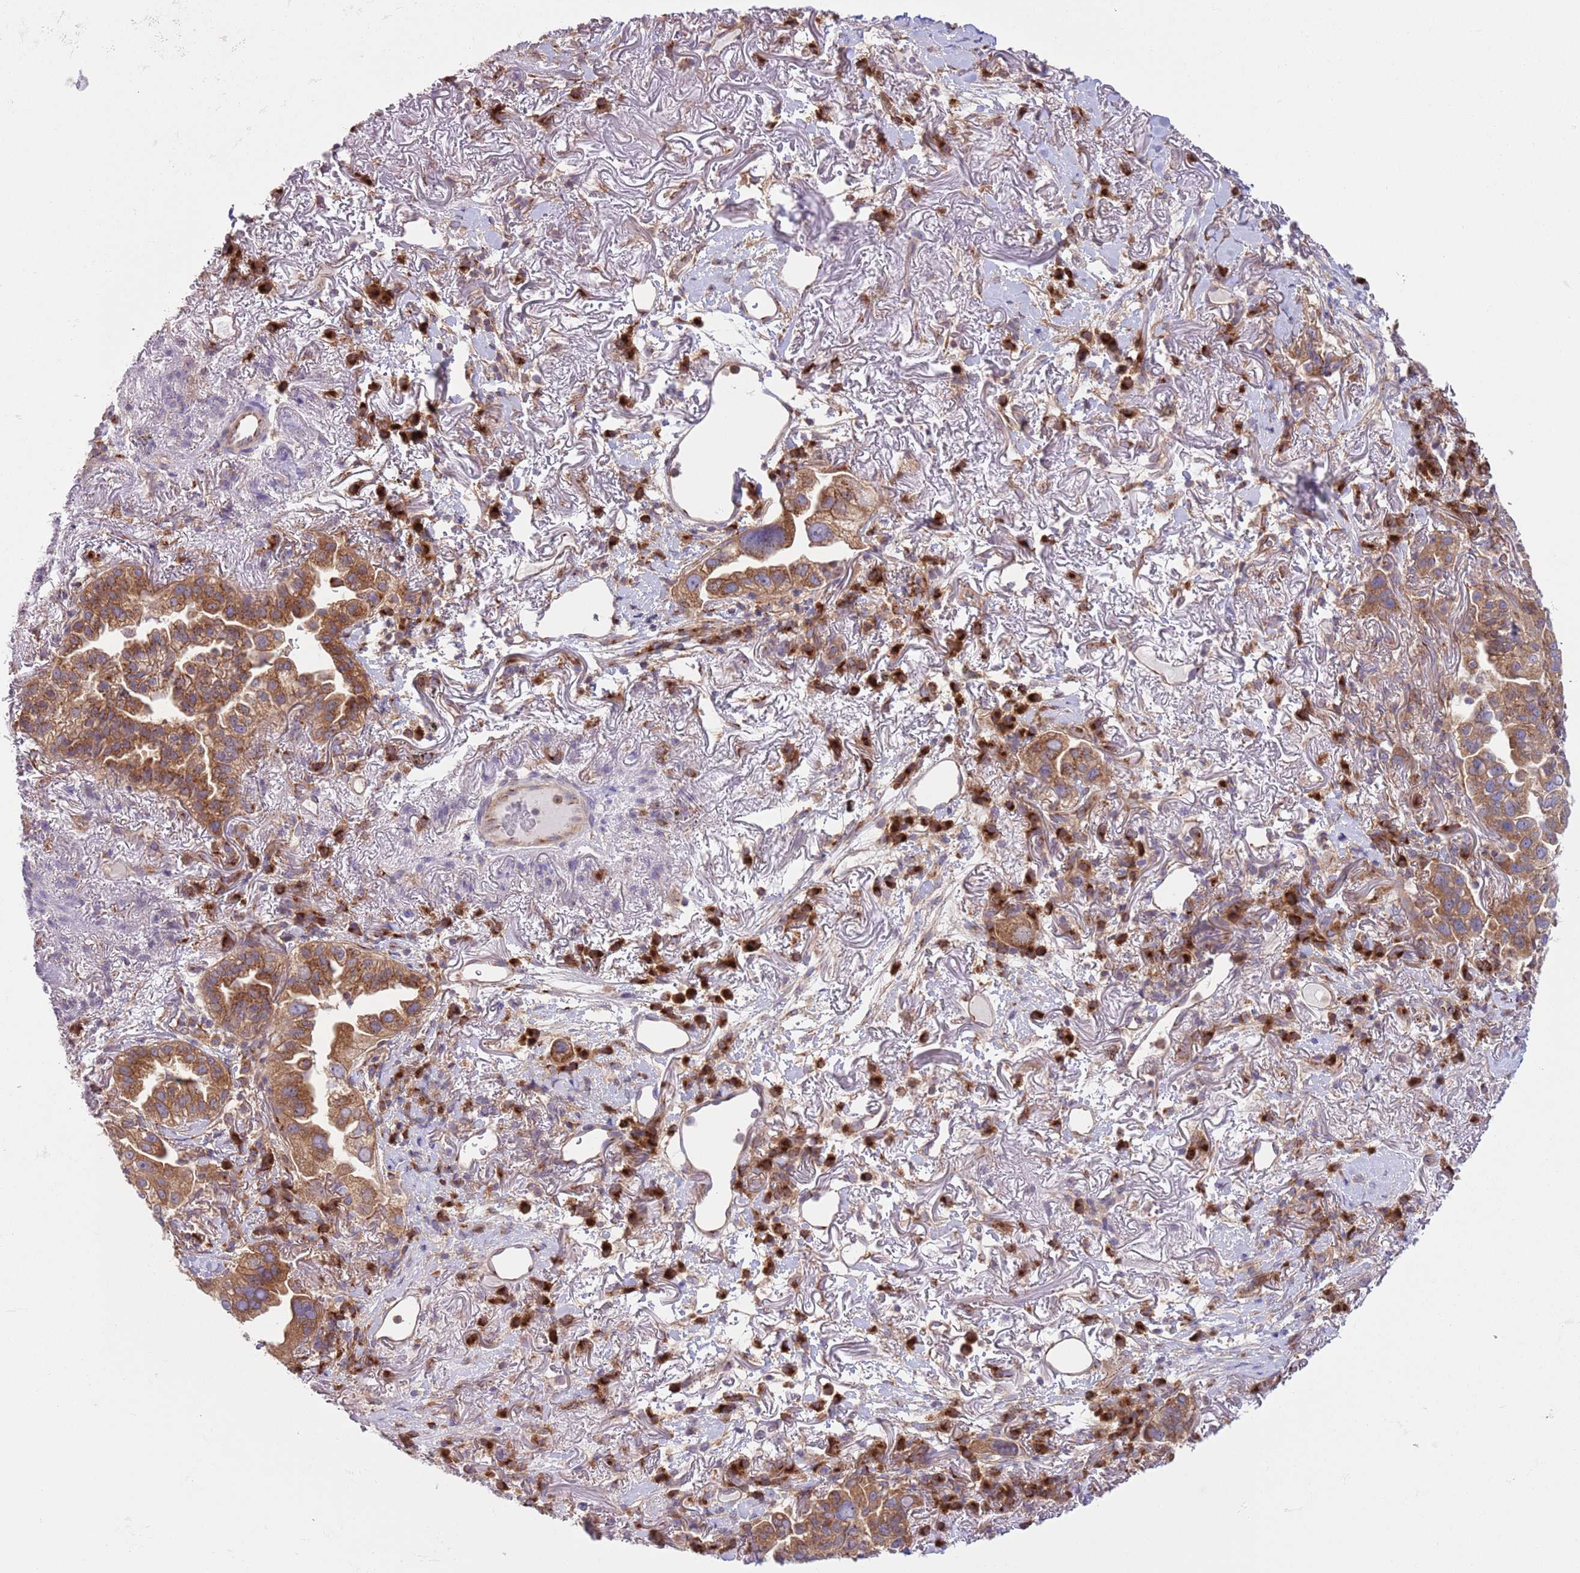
{"staining": {"intensity": "moderate", "quantity": ">75%", "location": "cytoplasmic/membranous"}, "tissue": "lung cancer", "cell_type": "Tumor cells", "image_type": "cancer", "snomed": [{"axis": "morphology", "description": "Adenocarcinoma, NOS"}, {"axis": "topography", "description": "Lung"}], "caption": "Protein positivity by immunohistochemistry shows moderate cytoplasmic/membranous expression in approximately >75% of tumor cells in lung cancer (adenocarcinoma).", "gene": "COPE", "patient": {"sex": "female", "age": 69}}